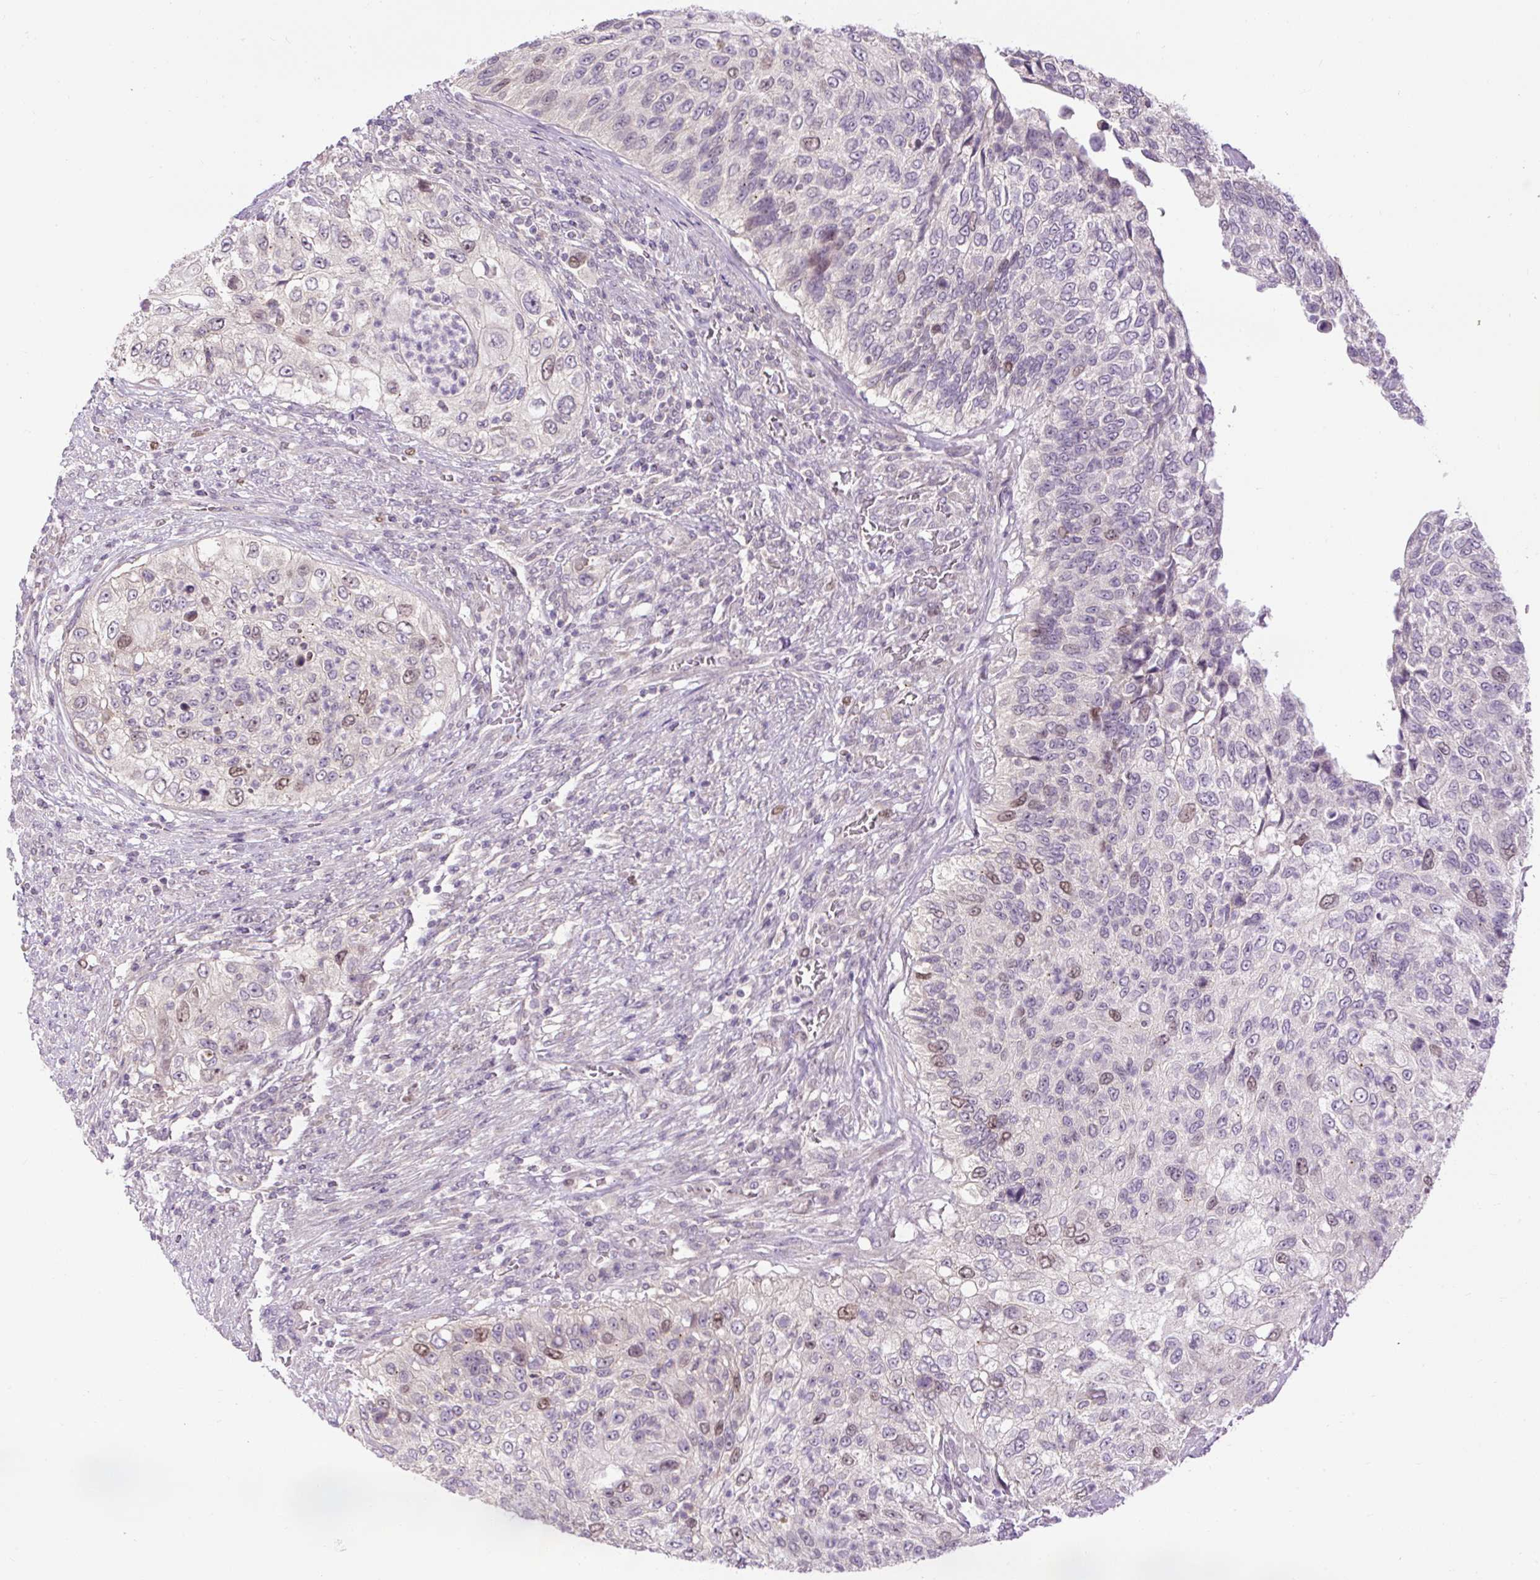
{"staining": {"intensity": "moderate", "quantity": "<25%", "location": "nuclear"}, "tissue": "urothelial cancer", "cell_type": "Tumor cells", "image_type": "cancer", "snomed": [{"axis": "morphology", "description": "Urothelial carcinoma, High grade"}, {"axis": "topography", "description": "Urinary bladder"}], "caption": "A low amount of moderate nuclear staining is appreciated in approximately <25% of tumor cells in urothelial cancer tissue. (DAB = brown stain, brightfield microscopy at high magnification).", "gene": "RACGAP1", "patient": {"sex": "female", "age": 60}}